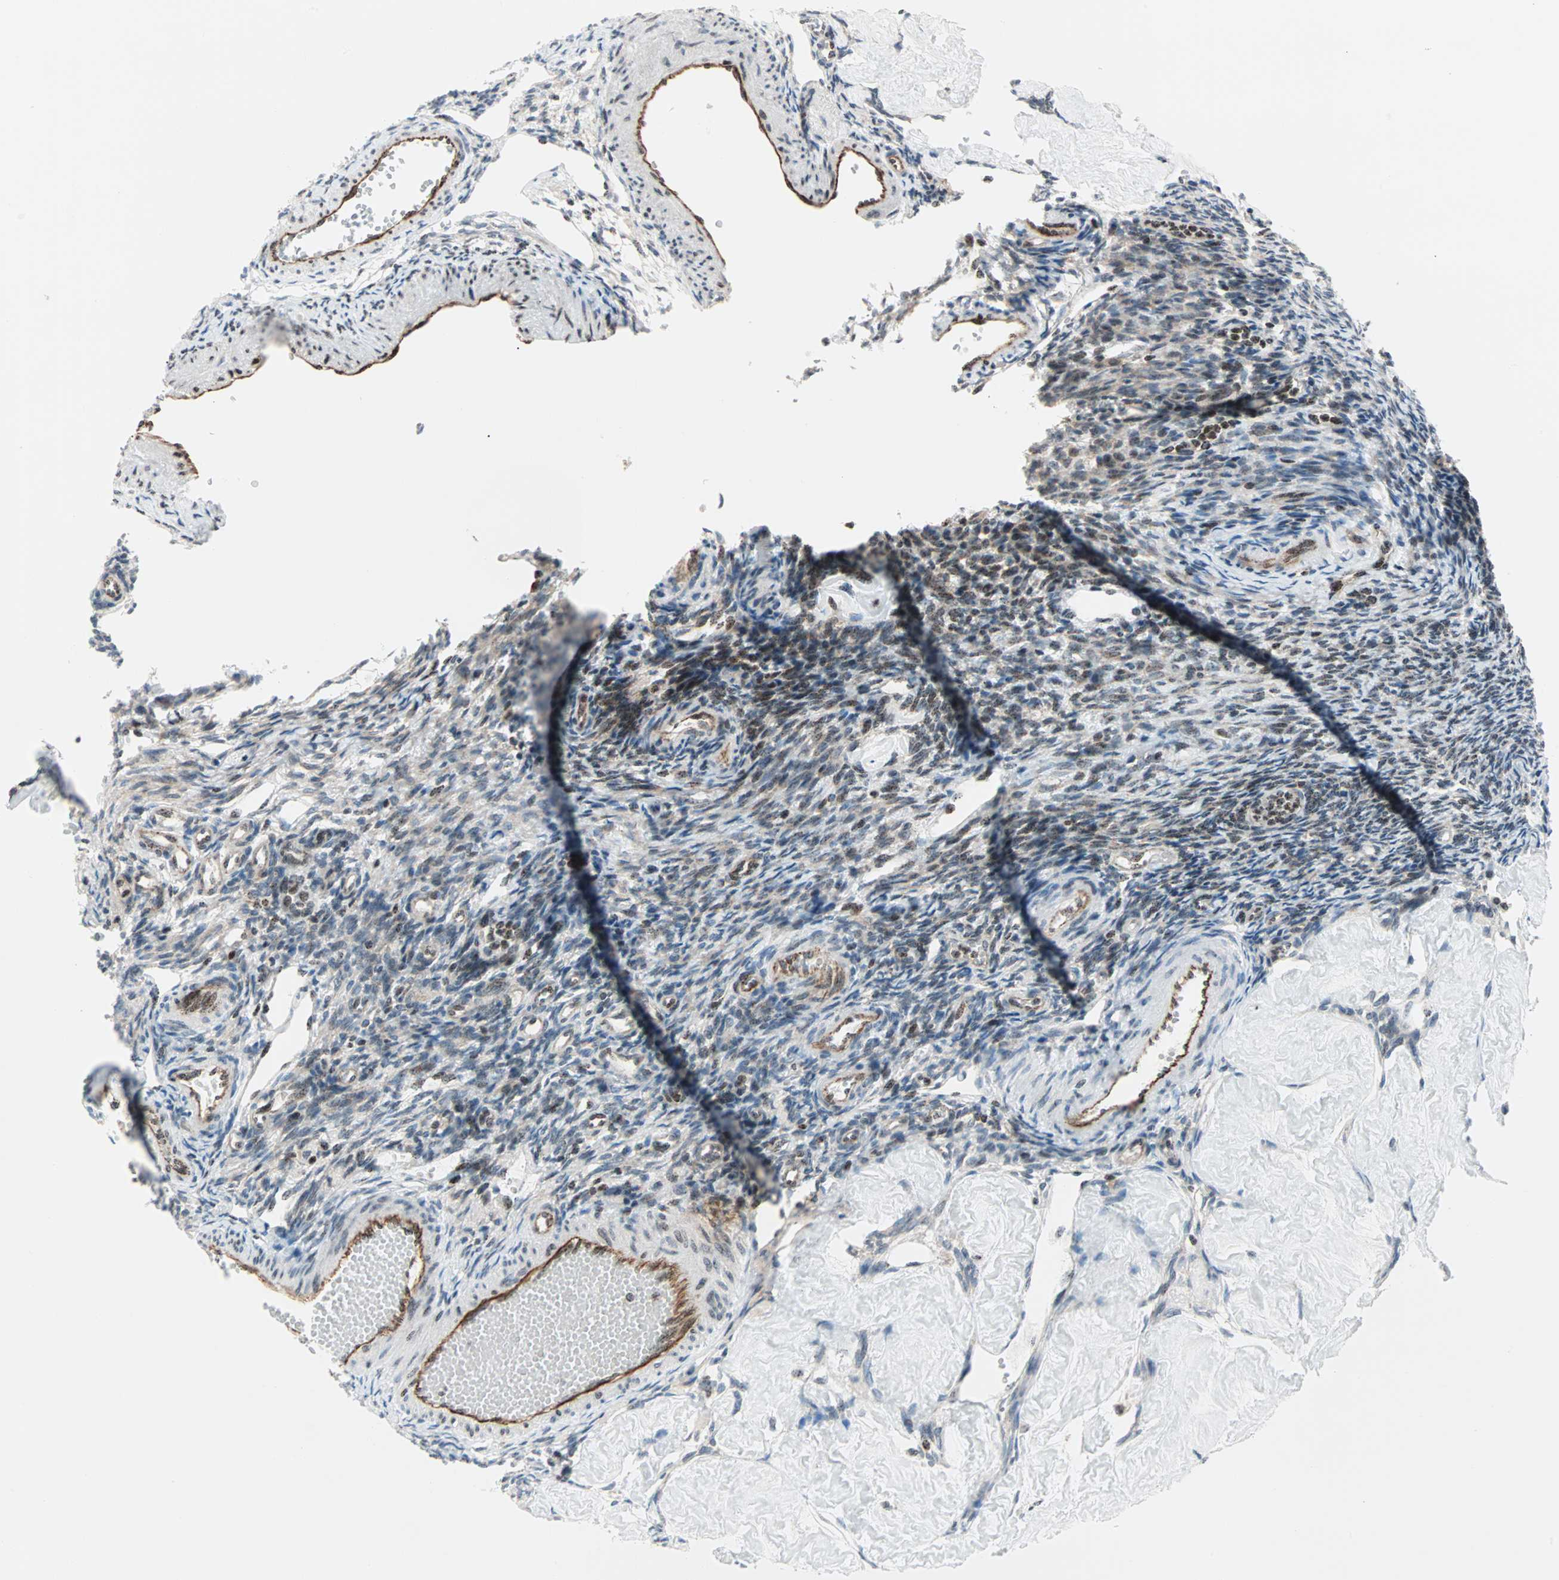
{"staining": {"intensity": "weak", "quantity": "25%-75%", "location": "nuclear"}, "tissue": "ovary", "cell_type": "Follicle cells", "image_type": "normal", "snomed": [{"axis": "morphology", "description": "Normal tissue, NOS"}, {"axis": "topography", "description": "Ovary"}], "caption": "This histopathology image exhibits IHC staining of unremarkable ovary, with low weak nuclear positivity in about 25%-75% of follicle cells.", "gene": "CENPA", "patient": {"sex": "female", "age": 33}}